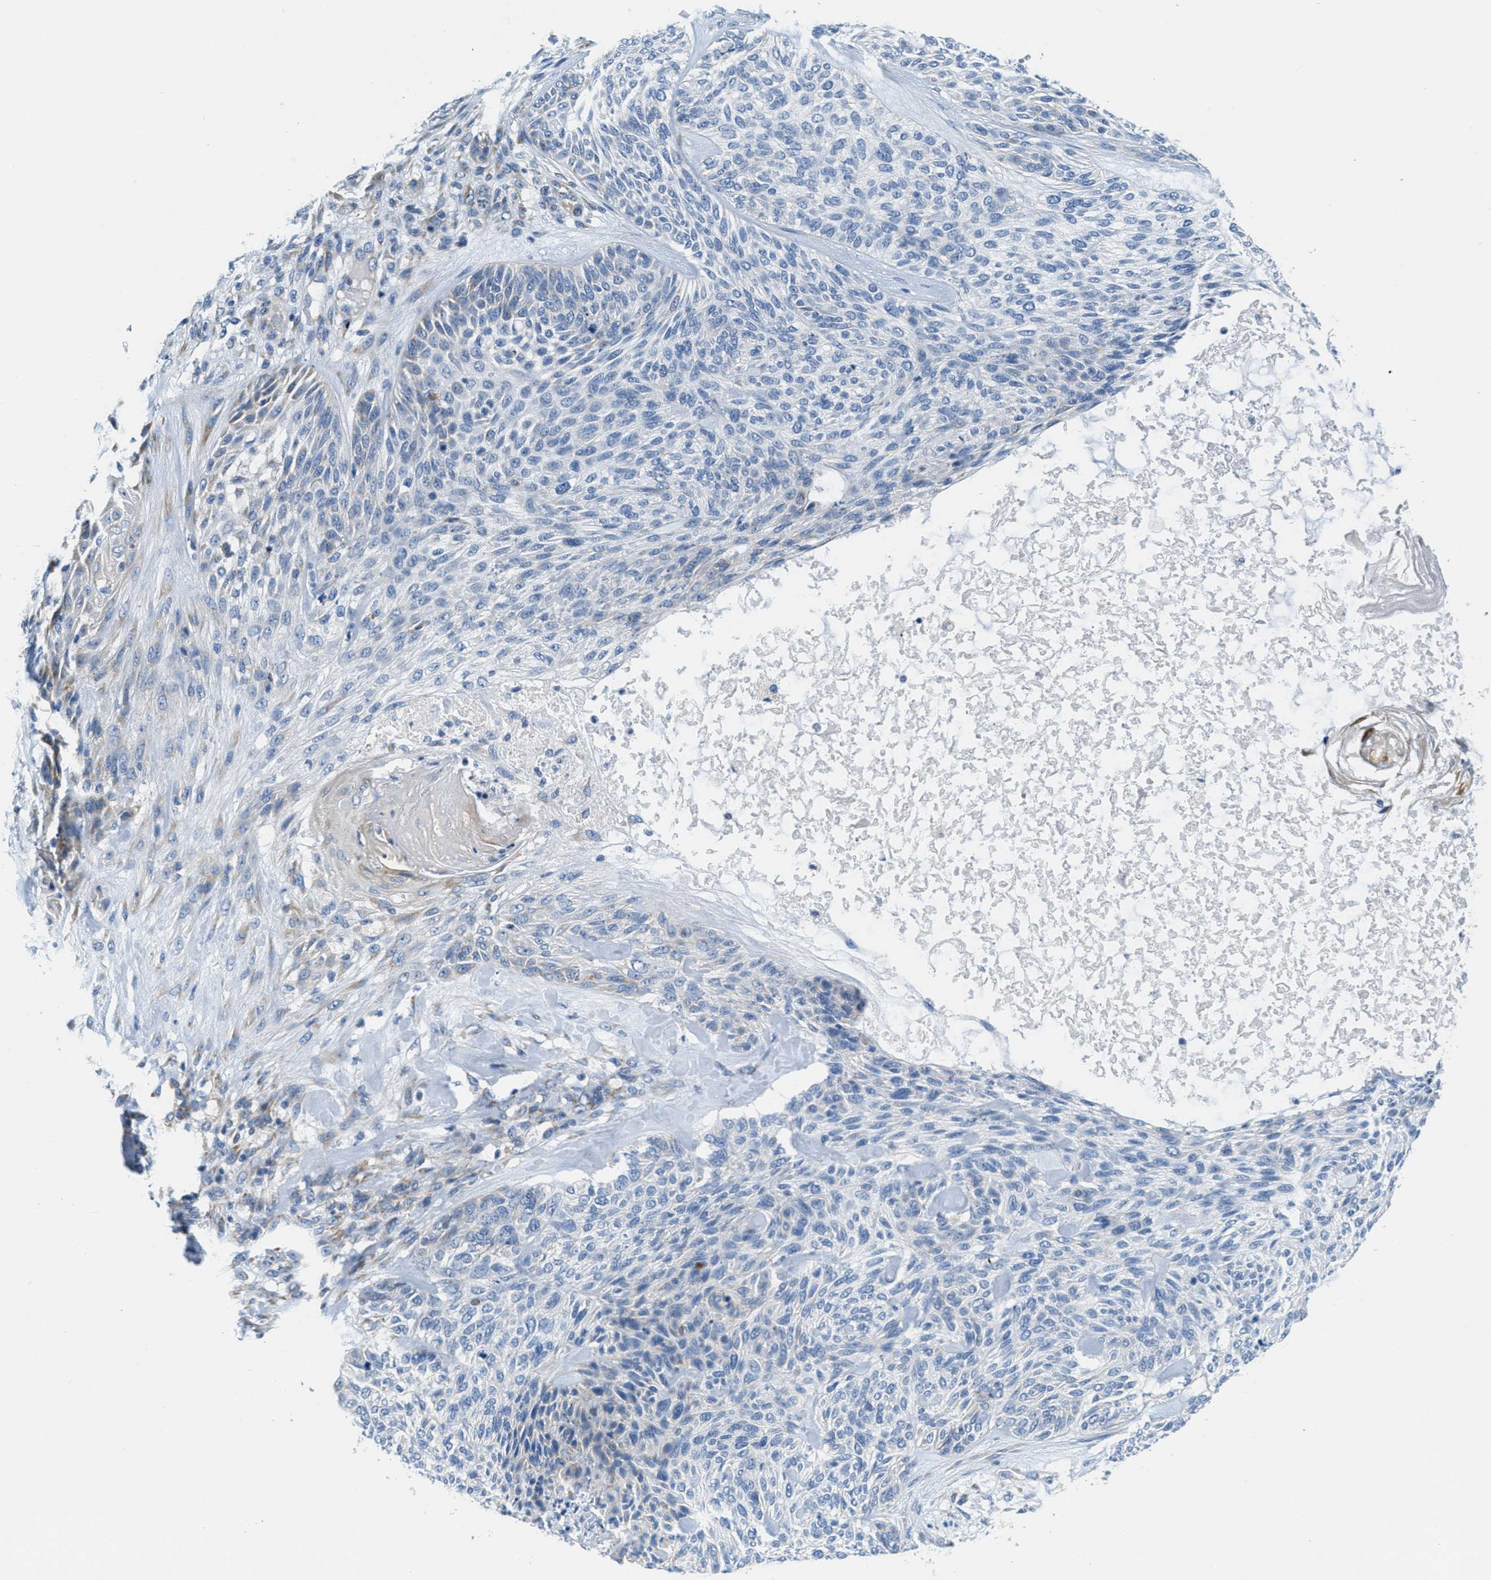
{"staining": {"intensity": "negative", "quantity": "none", "location": "none"}, "tissue": "skin cancer", "cell_type": "Tumor cells", "image_type": "cancer", "snomed": [{"axis": "morphology", "description": "Basal cell carcinoma"}, {"axis": "topography", "description": "Skin"}], "caption": "An immunohistochemistry (IHC) histopathology image of basal cell carcinoma (skin) is shown. There is no staining in tumor cells of basal cell carcinoma (skin).", "gene": "CA4", "patient": {"sex": "male", "age": 55}}